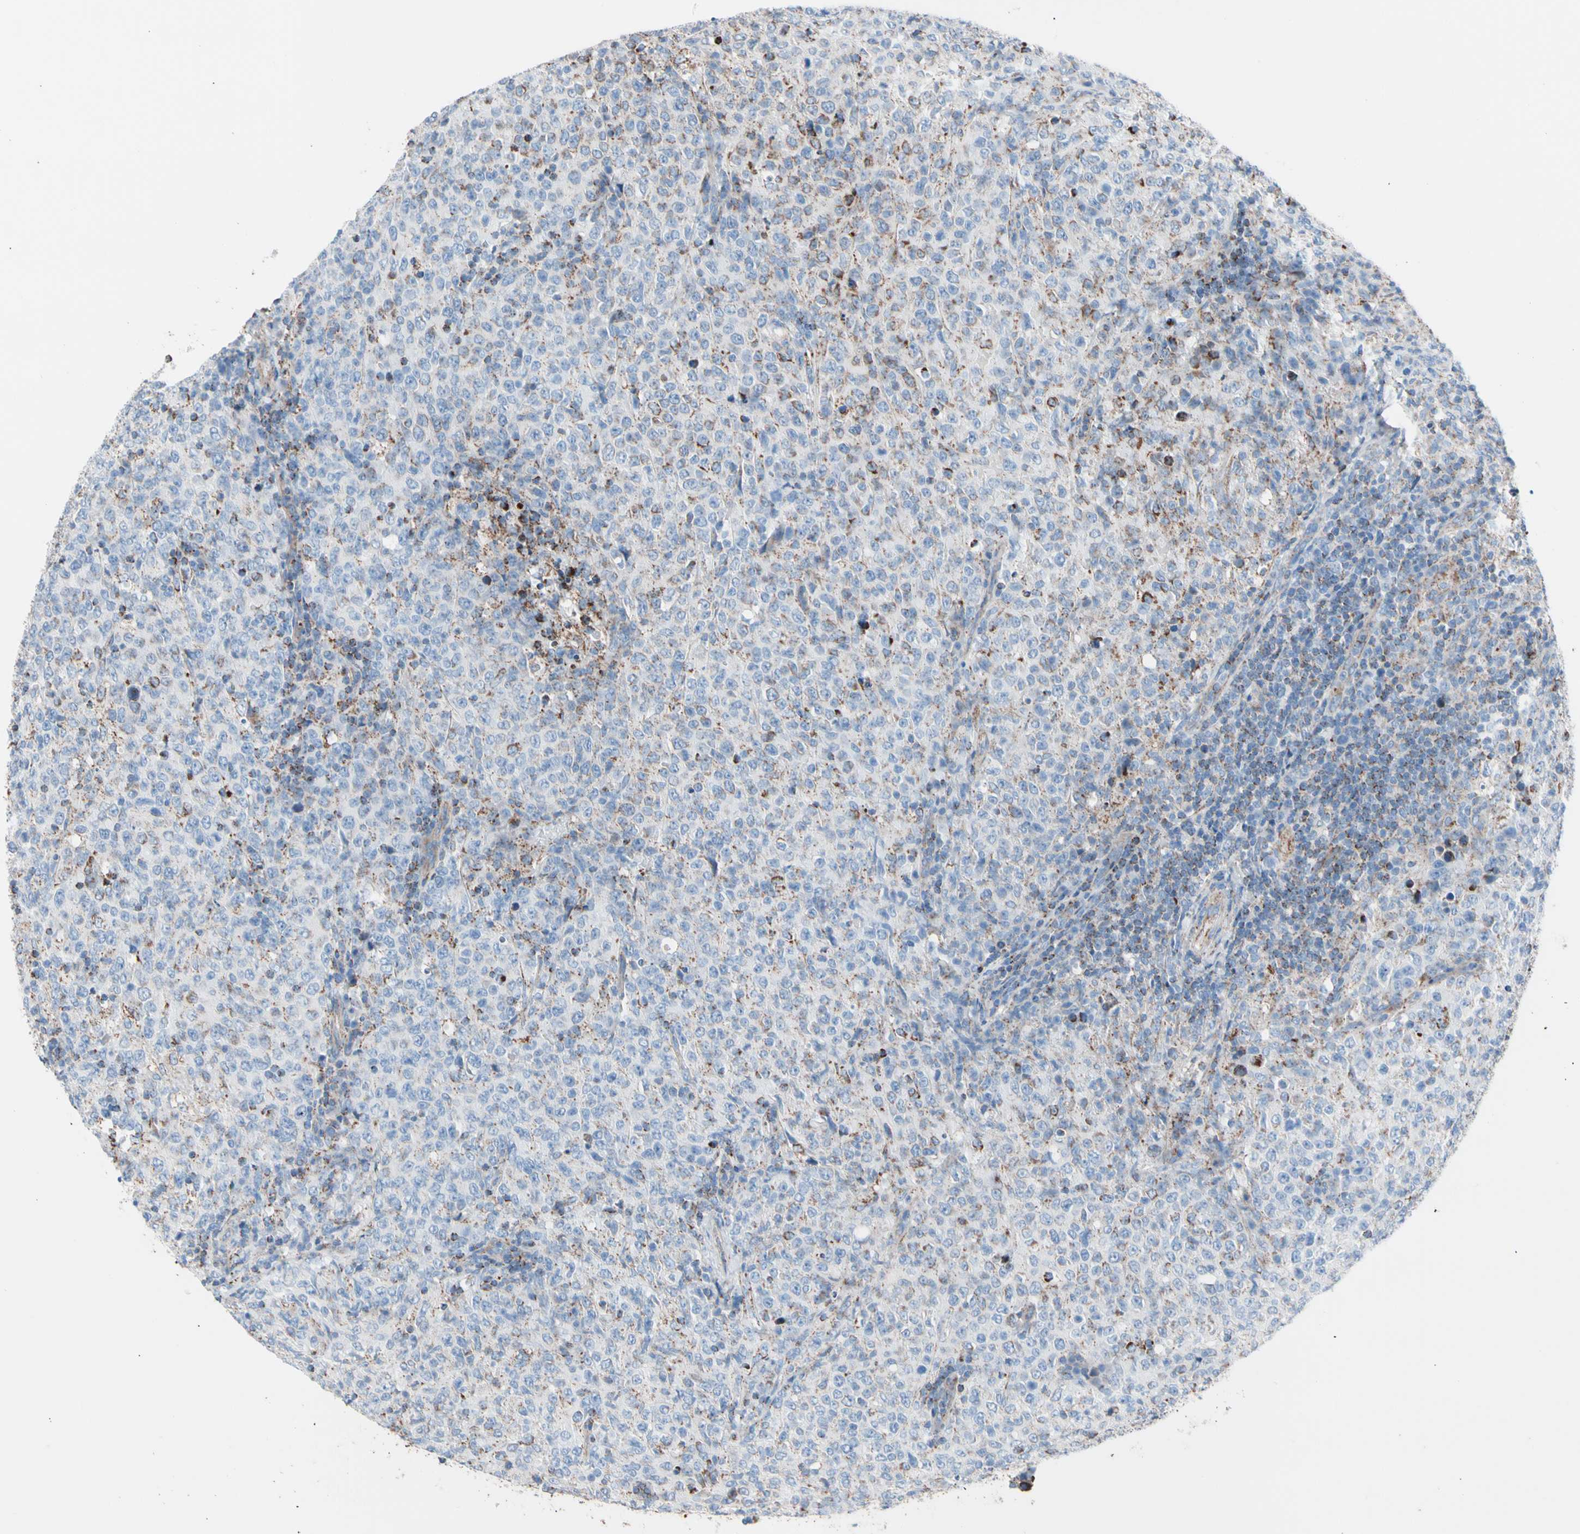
{"staining": {"intensity": "moderate", "quantity": "<25%", "location": "cytoplasmic/membranous"}, "tissue": "lymphoma", "cell_type": "Tumor cells", "image_type": "cancer", "snomed": [{"axis": "morphology", "description": "Malignant lymphoma, non-Hodgkin's type, High grade"}, {"axis": "topography", "description": "Tonsil"}], "caption": "Immunohistochemical staining of high-grade malignant lymphoma, non-Hodgkin's type reveals low levels of moderate cytoplasmic/membranous staining in approximately <25% of tumor cells.", "gene": "HK1", "patient": {"sex": "female", "age": 36}}